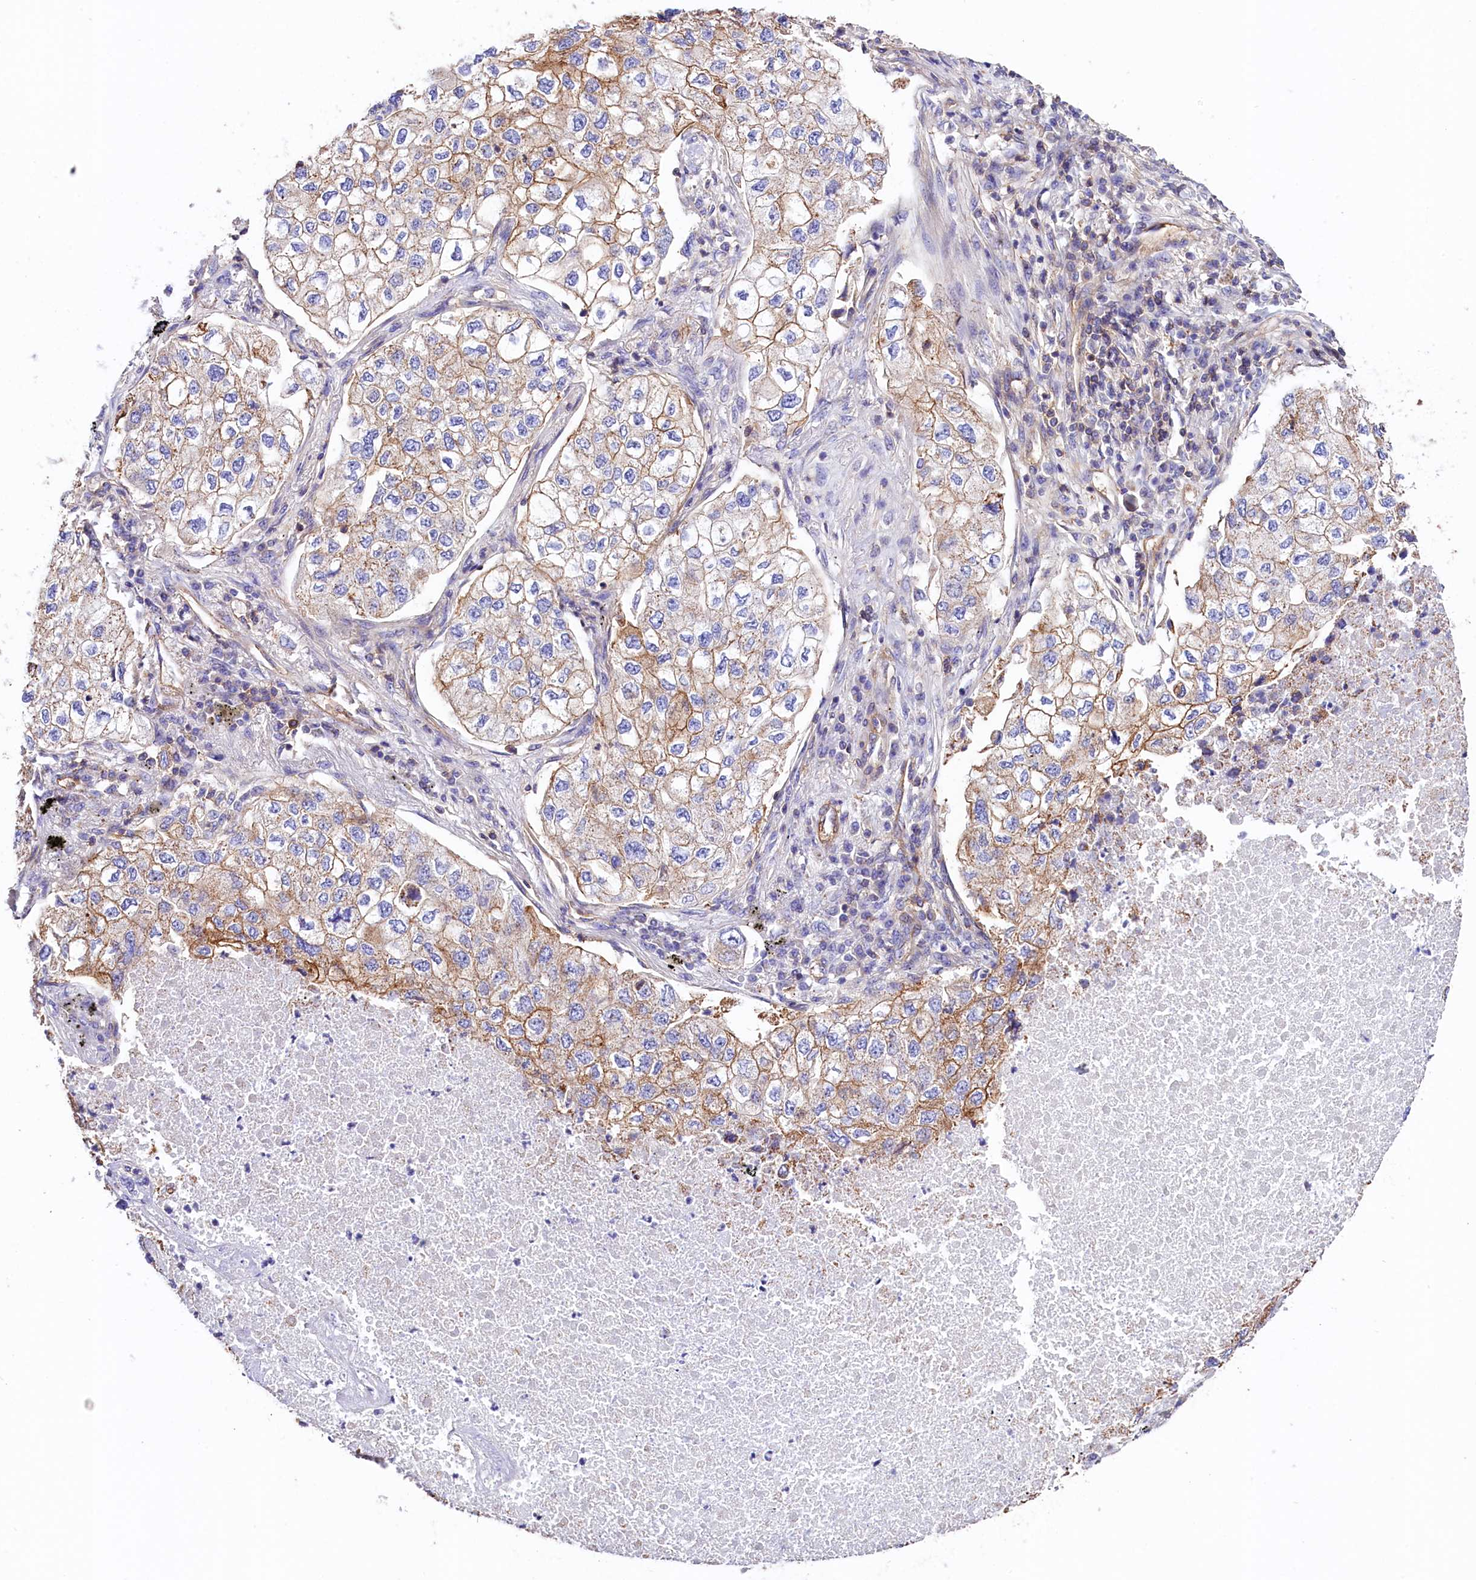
{"staining": {"intensity": "moderate", "quantity": ">75%", "location": "cytoplasmic/membranous"}, "tissue": "lung cancer", "cell_type": "Tumor cells", "image_type": "cancer", "snomed": [{"axis": "morphology", "description": "Adenocarcinoma, NOS"}, {"axis": "topography", "description": "Lung"}], "caption": "High-magnification brightfield microscopy of adenocarcinoma (lung) stained with DAB (3,3'-diaminobenzidine) (brown) and counterstained with hematoxylin (blue). tumor cells exhibit moderate cytoplasmic/membranous expression is seen in approximately>75% of cells.", "gene": "ATP2B4", "patient": {"sex": "male", "age": 63}}